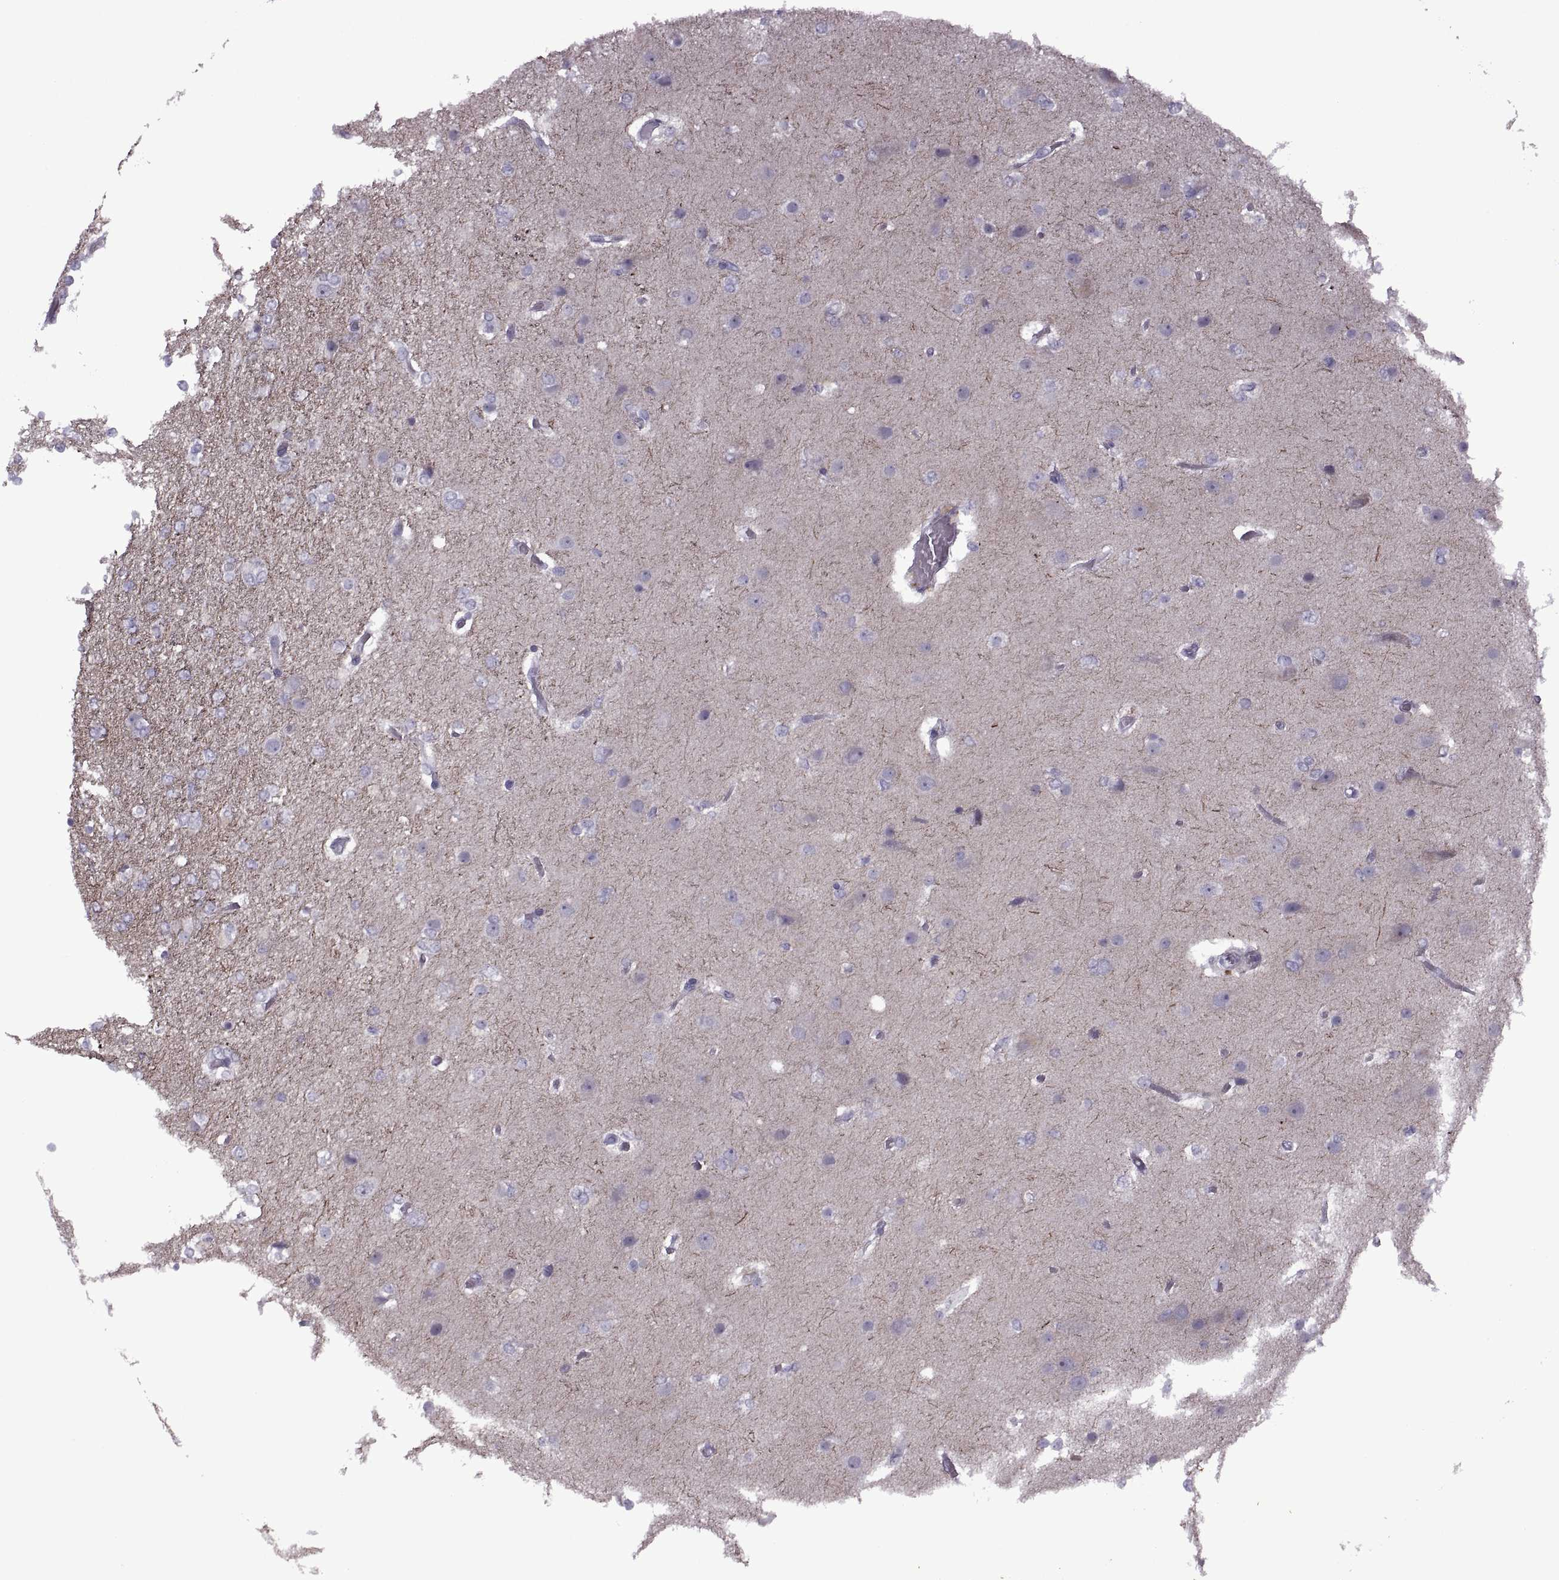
{"staining": {"intensity": "negative", "quantity": "none", "location": "none"}, "tissue": "glioma", "cell_type": "Tumor cells", "image_type": "cancer", "snomed": [{"axis": "morphology", "description": "Glioma, malignant, High grade"}, {"axis": "topography", "description": "Brain"}], "caption": "Immunohistochemistry (IHC) of glioma exhibits no positivity in tumor cells.", "gene": "RIPK4", "patient": {"sex": "female", "age": 61}}